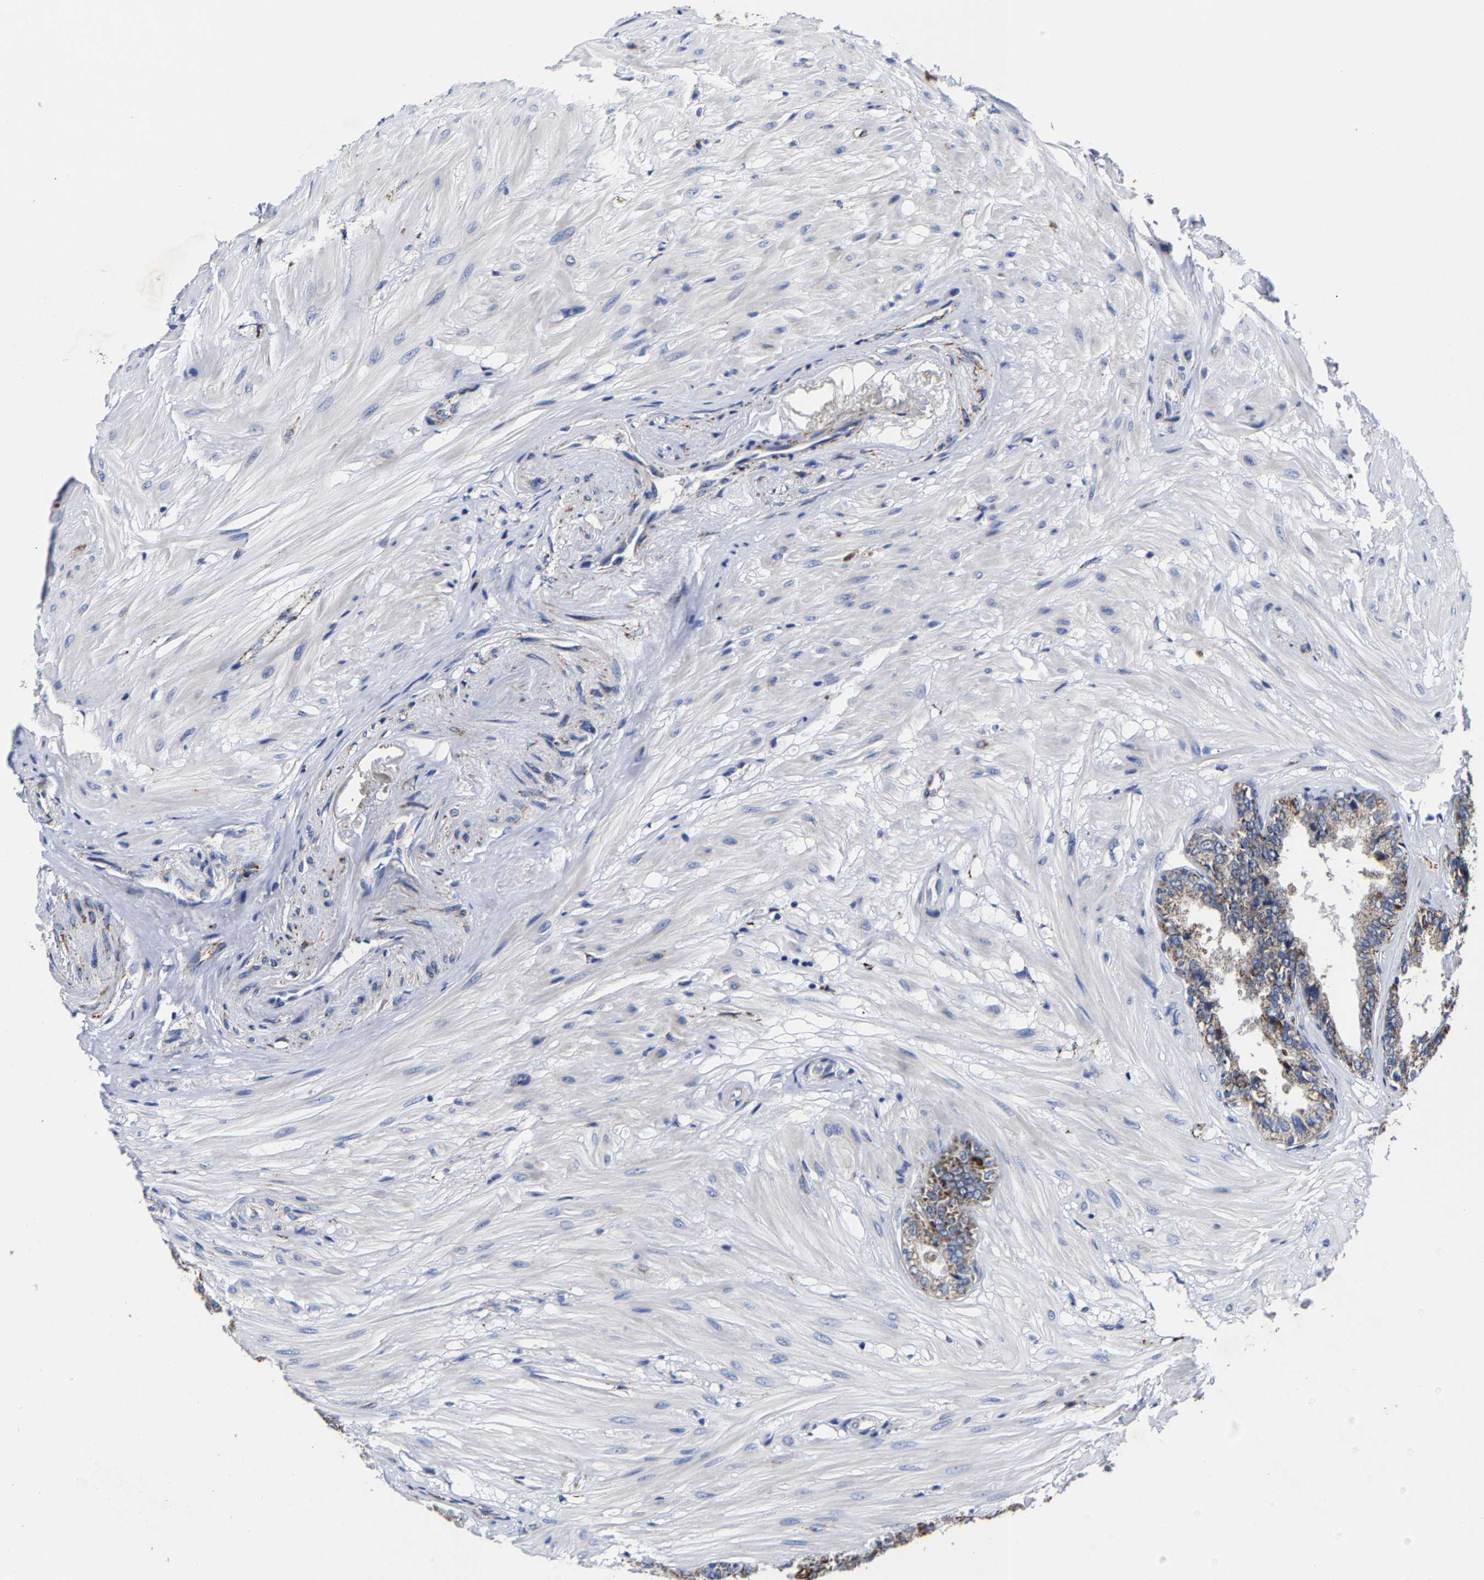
{"staining": {"intensity": "moderate", "quantity": "25%-75%", "location": "cytoplasmic/membranous"}, "tissue": "seminal vesicle", "cell_type": "Glandular cells", "image_type": "normal", "snomed": [{"axis": "morphology", "description": "Normal tissue, NOS"}, {"axis": "topography", "description": "Seminal veicle"}], "caption": "Immunohistochemical staining of normal seminal vesicle displays moderate cytoplasmic/membranous protein staining in approximately 25%-75% of glandular cells. (Stains: DAB (3,3'-diaminobenzidine) in brown, nuclei in blue, Microscopy: brightfield microscopy at high magnification).", "gene": "AASS", "patient": {"sex": "male", "age": 46}}